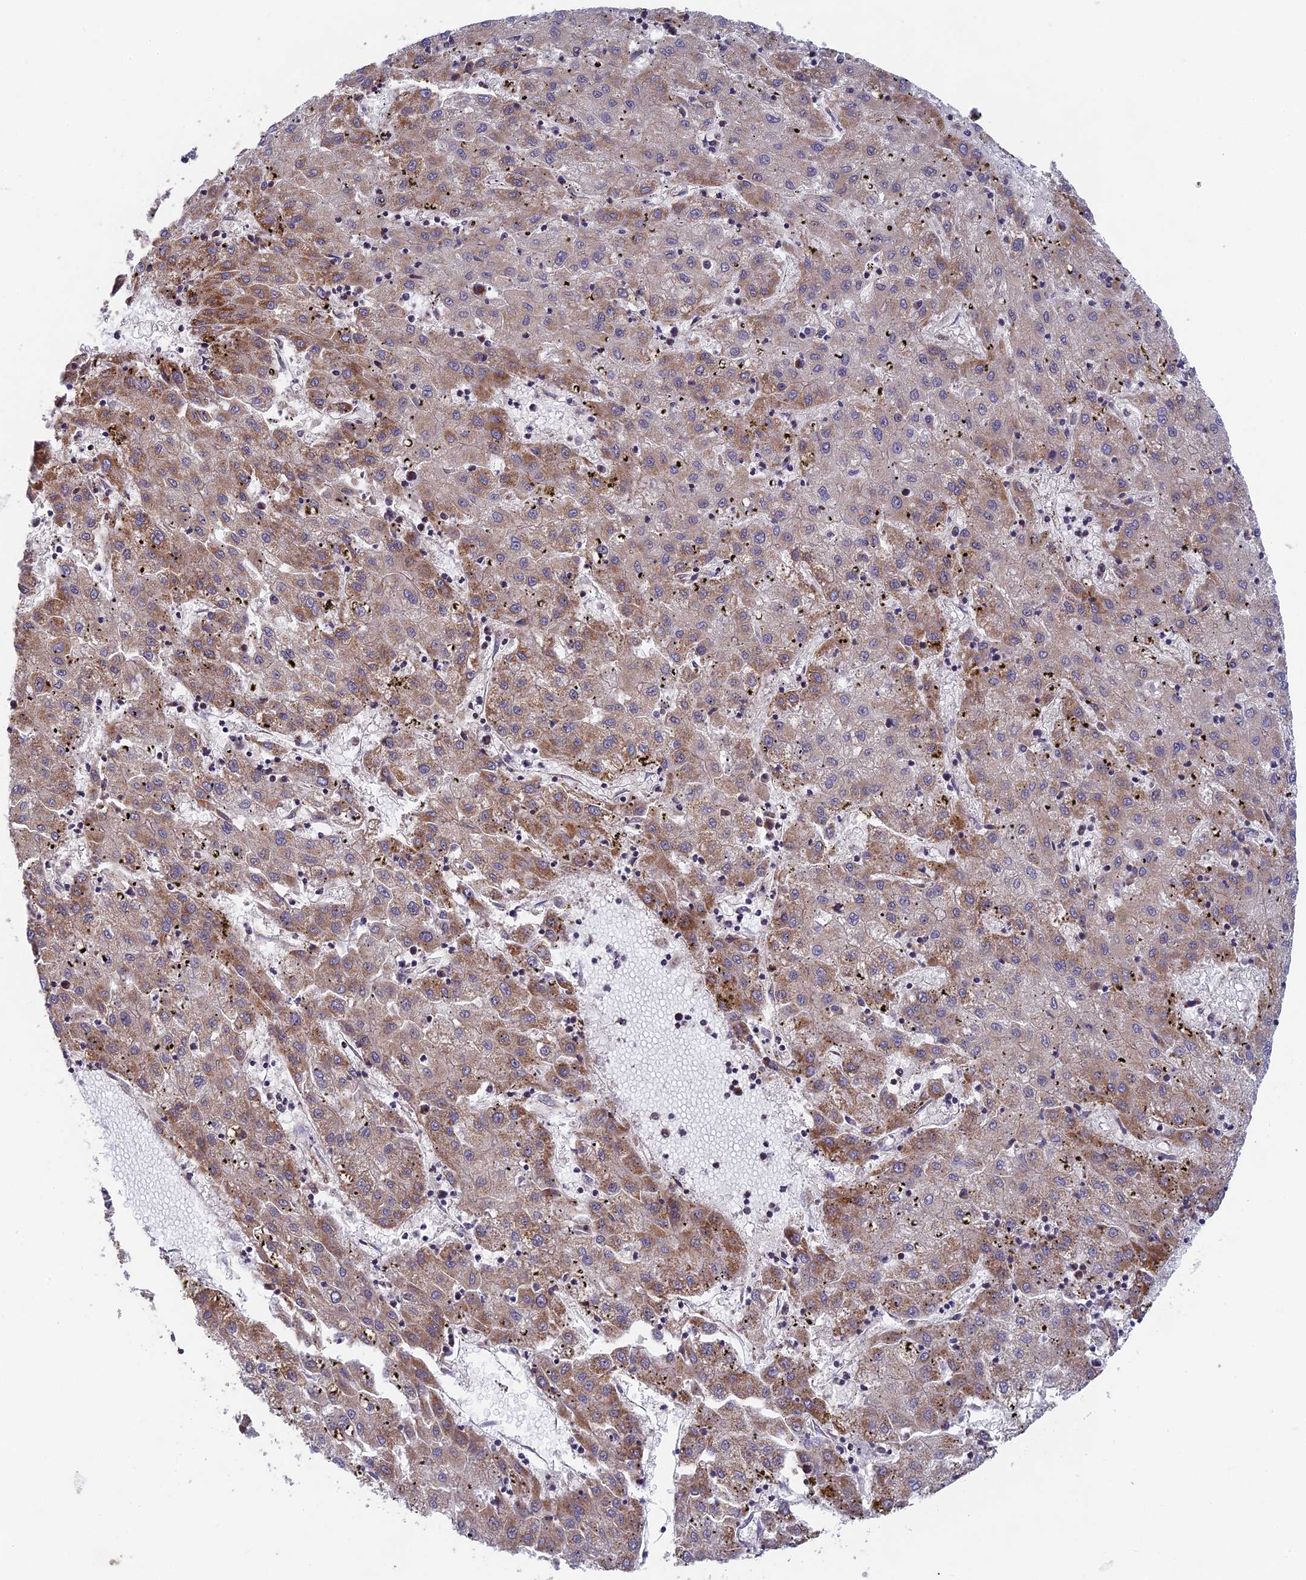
{"staining": {"intensity": "moderate", "quantity": "25%-75%", "location": "cytoplasmic/membranous"}, "tissue": "liver cancer", "cell_type": "Tumor cells", "image_type": "cancer", "snomed": [{"axis": "morphology", "description": "Carcinoma, Hepatocellular, NOS"}, {"axis": "topography", "description": "Liver"}], "caption": "Hepatocellular carcinoma (liver) stained with a protein marker displays moderate staining in tumor cells.", "gene": "MRPS9", "patient": {"sex": "male", "age": 72}}